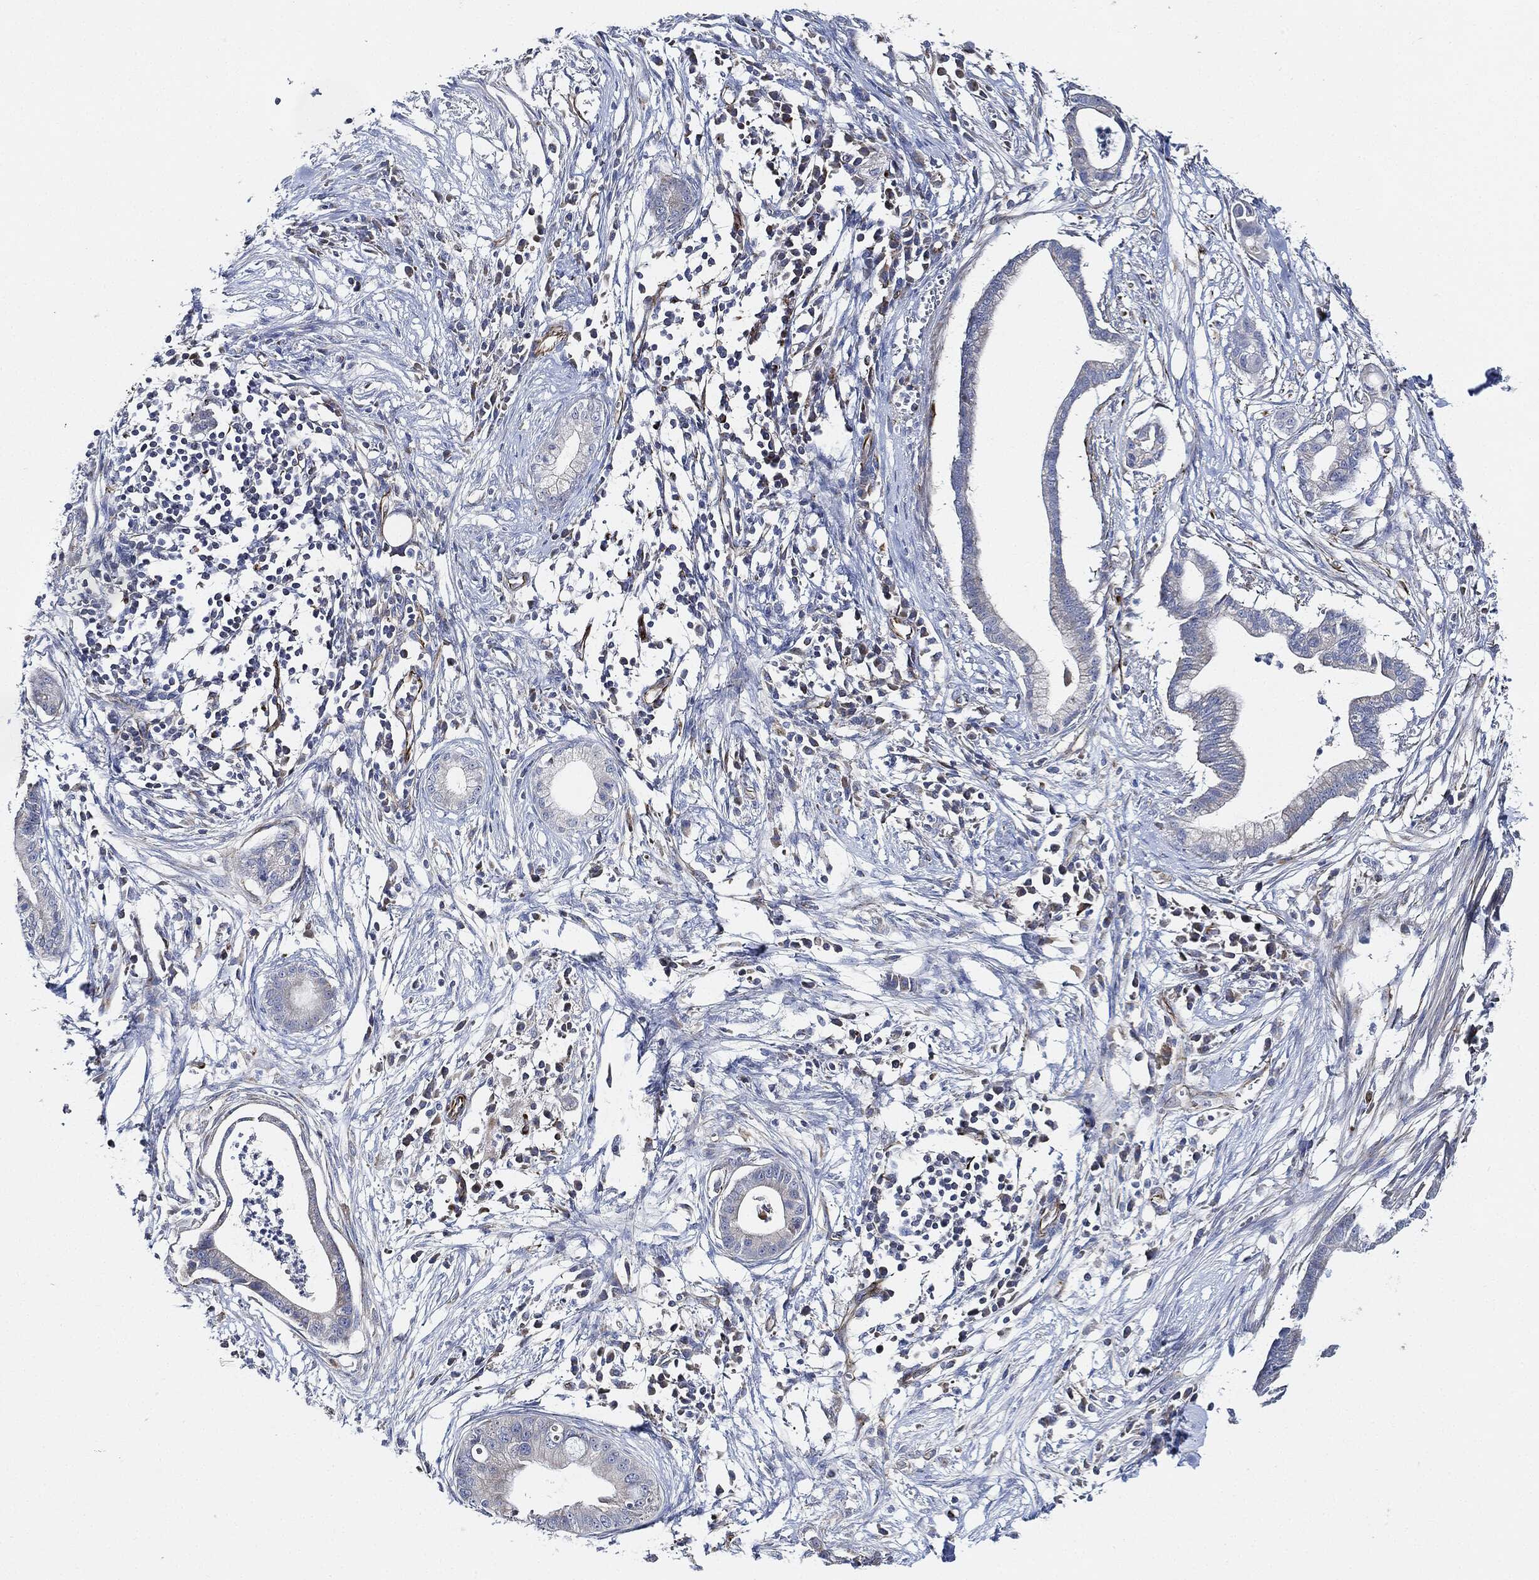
{"staining": {"intensity": "negative", "quantity": "none", "location": "none"}, "tissue": "pancreatic cancer", "cell_type": "Tumor cells", "image_type": "cancer", "snomed": [{"axis": "morphology", "description": "Normal tissue, NOS"}, {"axis": "morphology", "description": "Adenocarcinoma, NOS"}, {"axis": "topography", "description": "Pancreas"}], "caption": "IHC of human pancreatic cancer displays no staining in tumor cells.", "gene": "THSD1", "patient": {"sex": "female", "age": 58}}